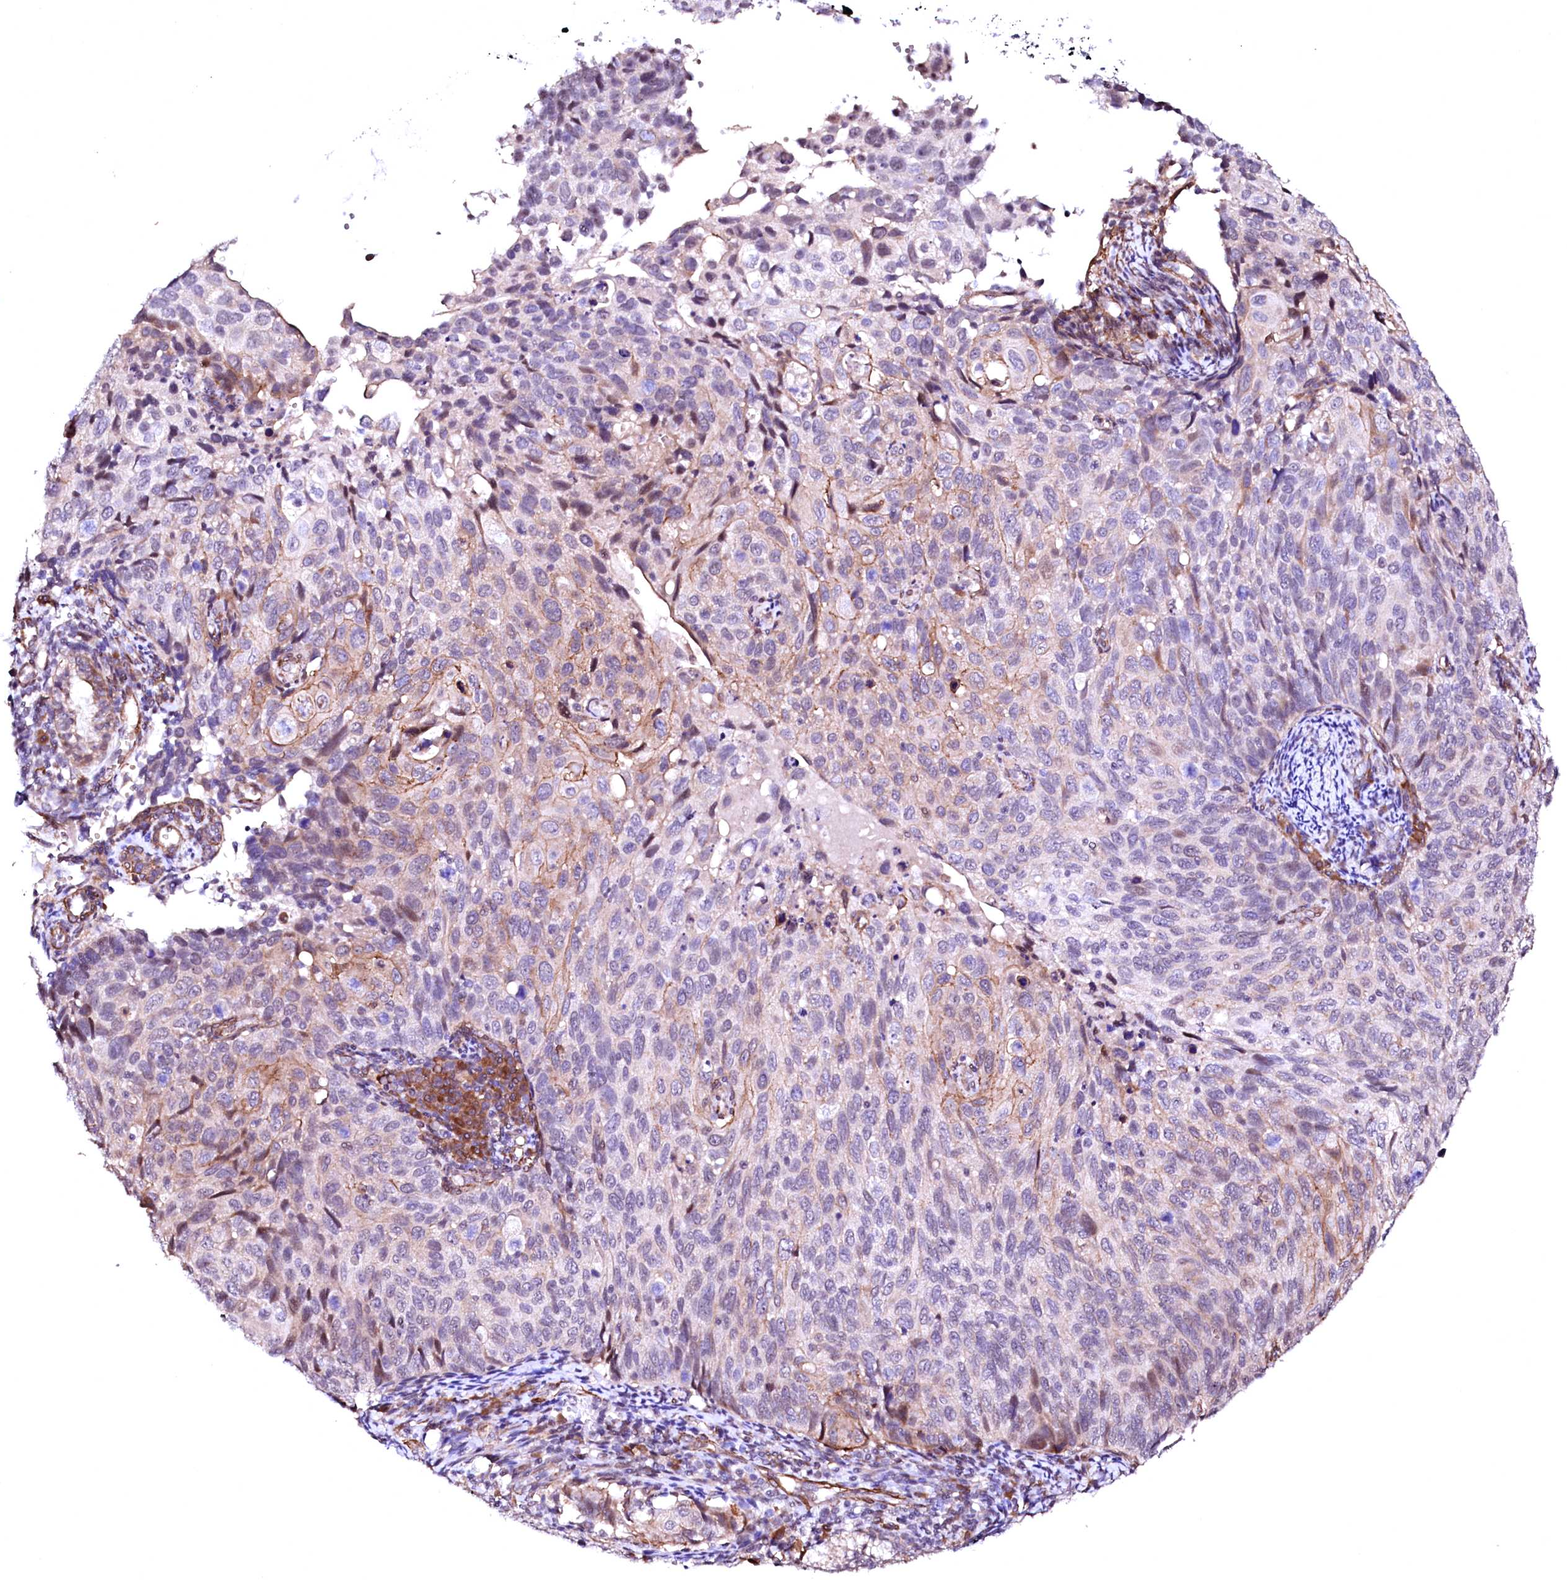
{"staining": {"intensity": "moderate", "quantity": "25%-75%", "location": "cytoplasmic/membranous"}, "tissue": "cervical cancer", "cell_type": "Tumor cells", "image_type": "cancer", "snomed": [{"axis": "morphology", "description": "Squamous cell carcinoma, NOS"}, {"axis": "topography", "description": "Cervix"}], "caption": "A histopathology image of human squamous cell carcinoma (cervical) stained for a protein demonstrates moderate cytoplasmic/membranous brown staining in tumor cells. (Stains: DAB (3,3'-diaminobenzidine) in brown, nuclei in blue, Microscopy: brightfield microscopy at high magnification).", "gene": "GPR176", "patient": {"sex": "female", "age": 70}}